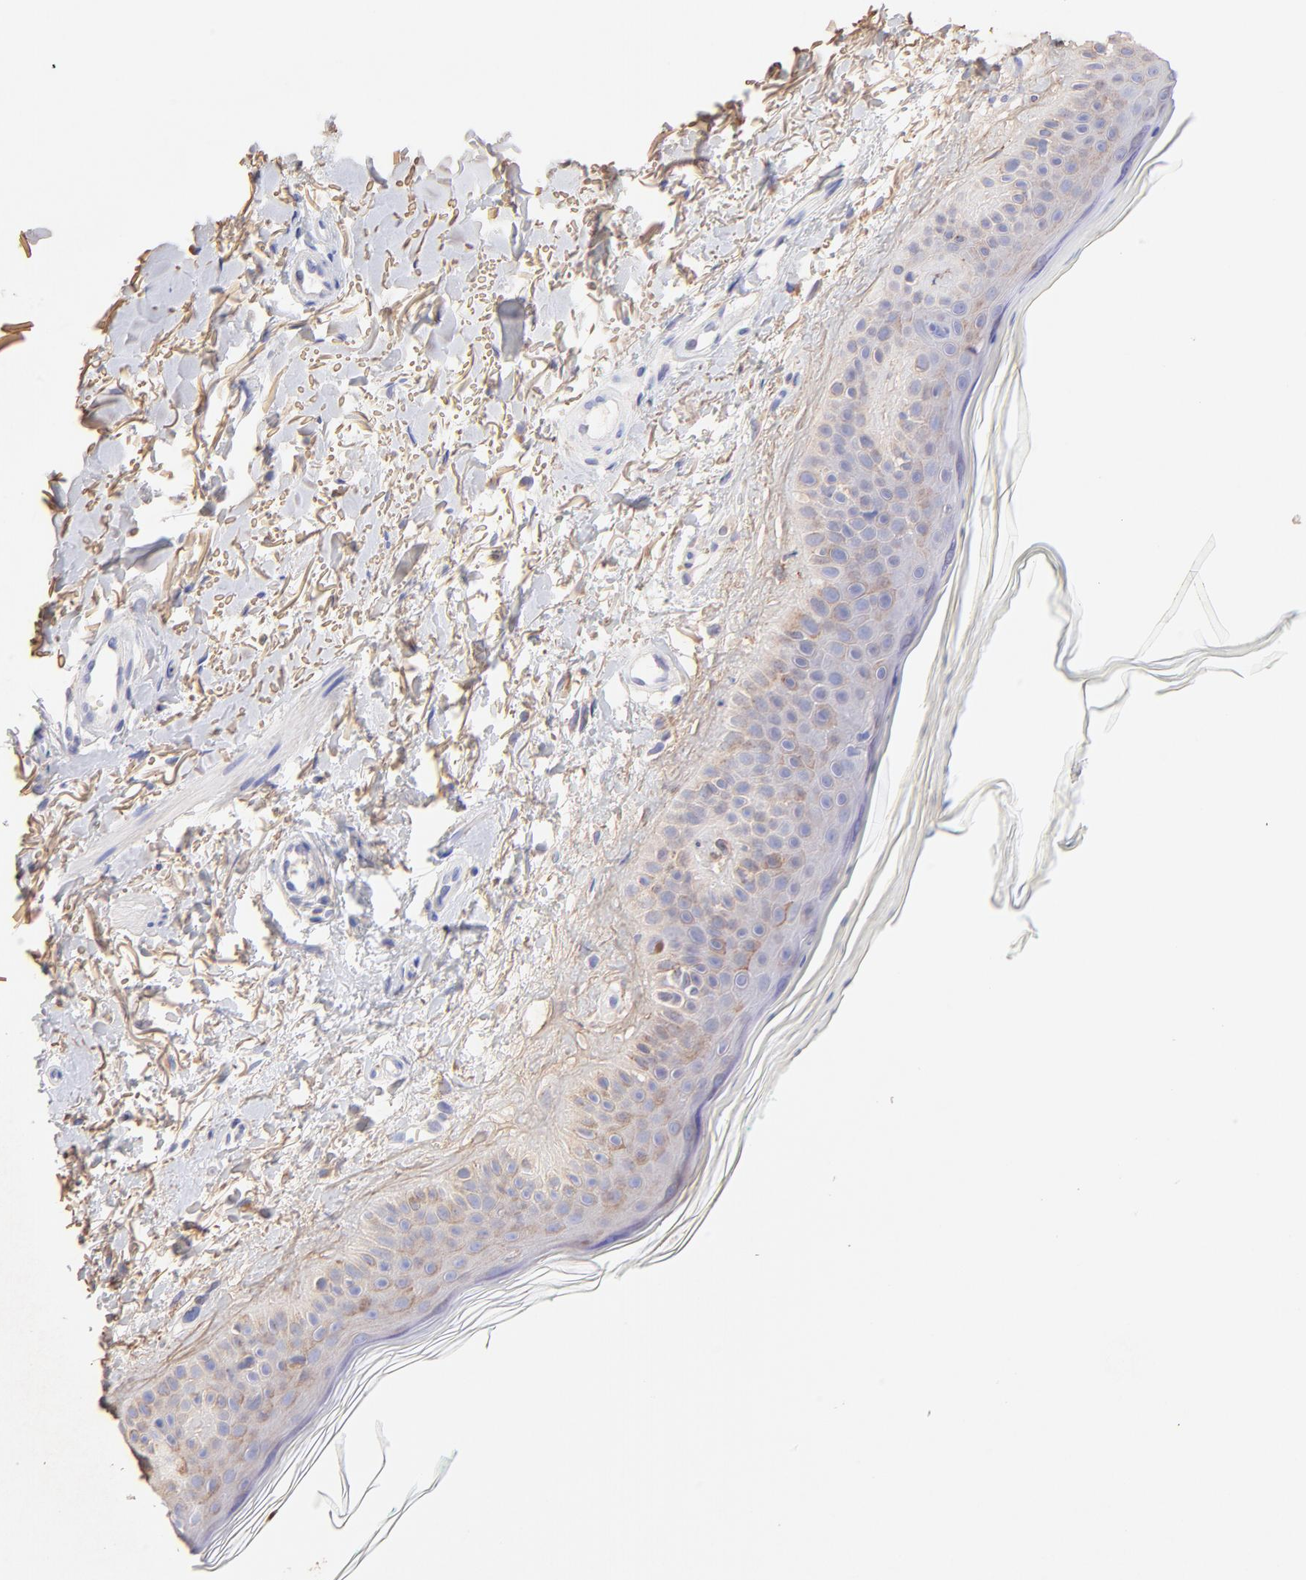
{"staining": {"intensity": "negative", "quantity": "none", "location": "none"}, "tissue": "skin", "cell_type": "Fibroblasts", "image_type": "normal", "snomed": [{"axis": "morphology", "description": "Normal tissue, NOS"}, {"axis": "topography", "description": "Skin"}], "caption": "An immunohistochemistry micrograph of normal skin is shown. There is no staining in fibroblasts of skin. (DAB IHC, high magnification).", "gene": "BGN", "patient": {"sex": "male", "age": 71}}